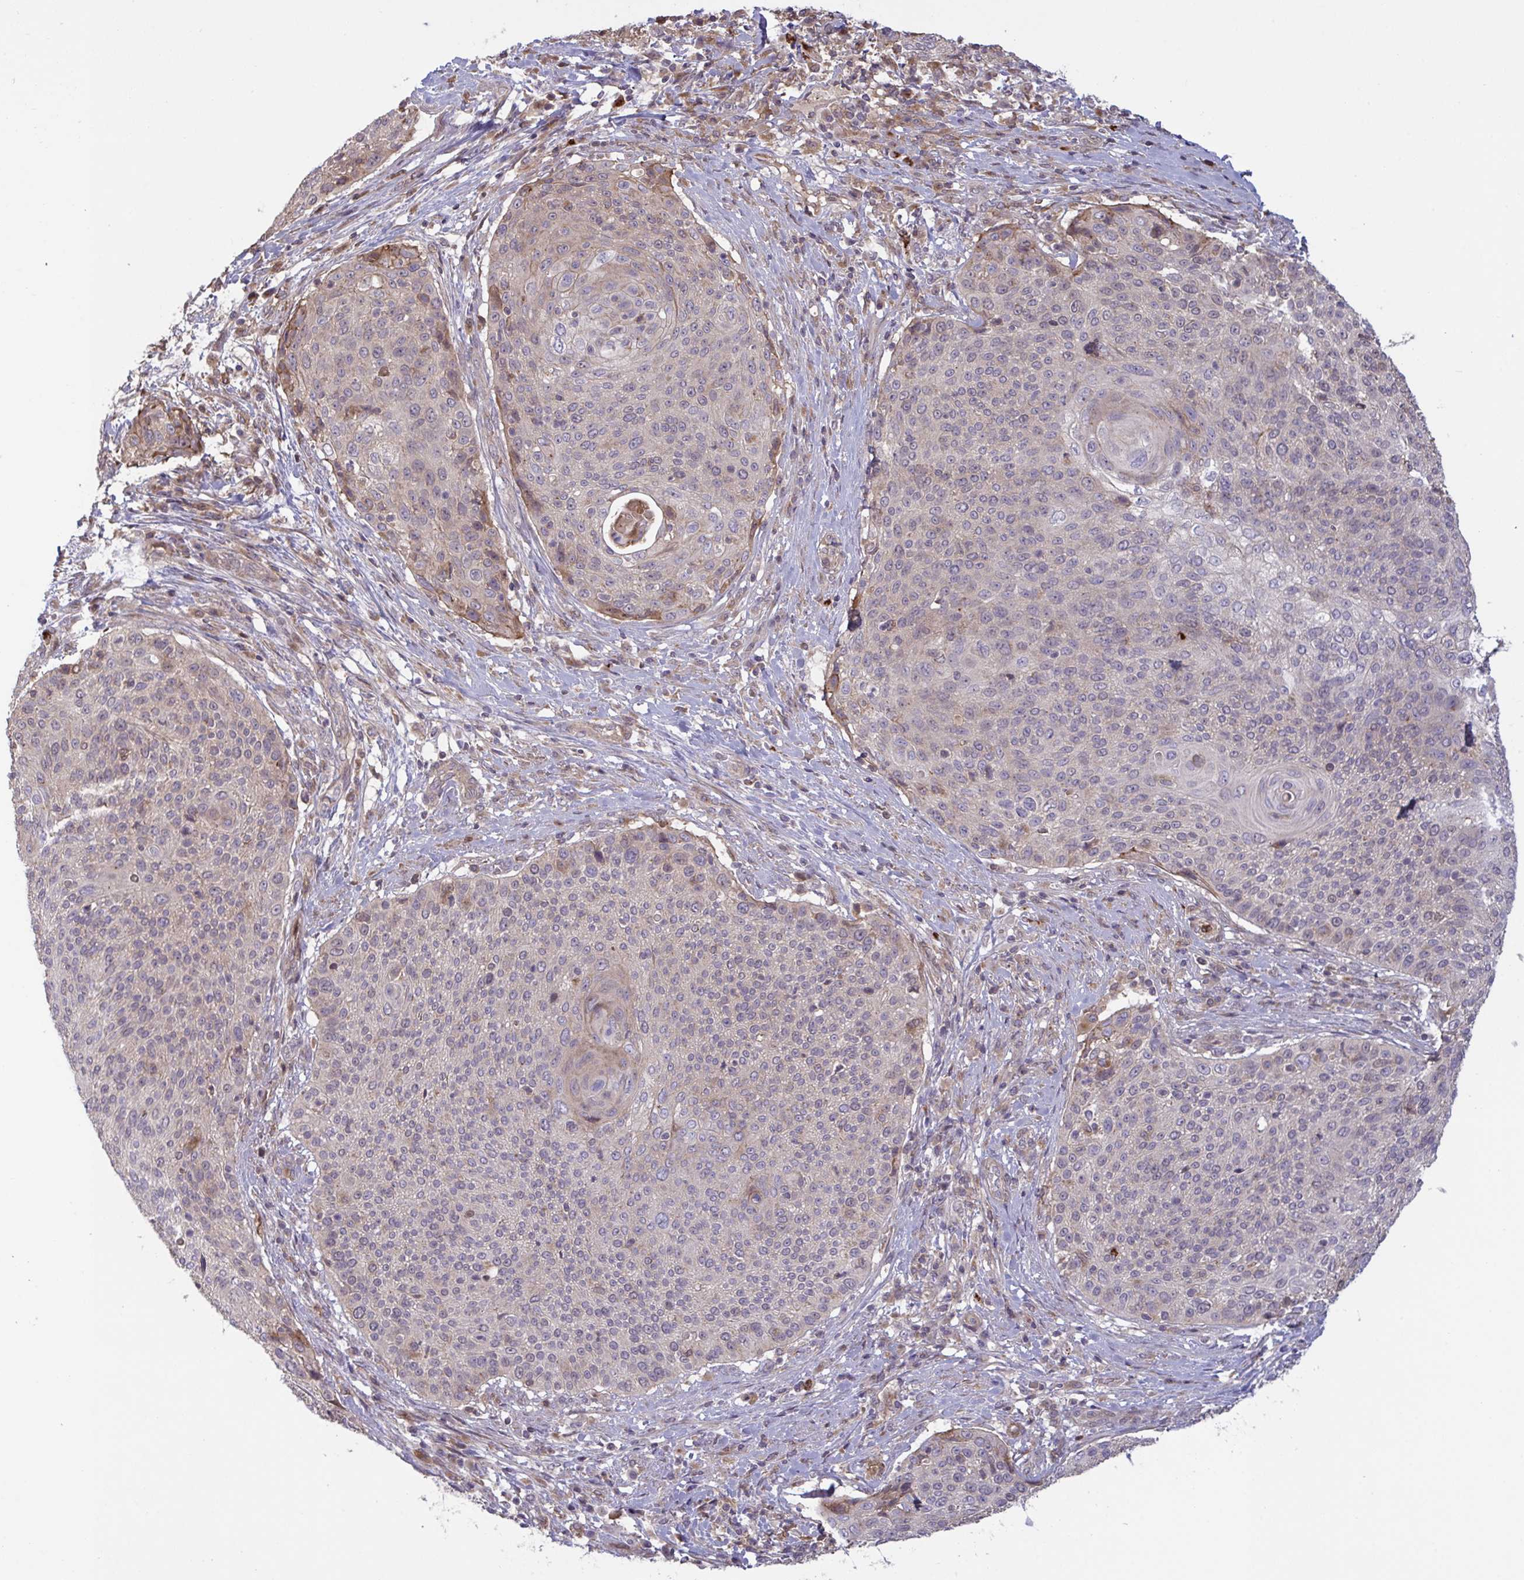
{"staining": {"intensity": "weak", "quantity": "<25%", "location": "cytoplasmic/membranous"}, "tissue": "cervical cancer", "cell_type": "Tumor cells", "image_type": "cancer", "snomed": [{"axis": "morphology", "description": "Squamous cell carcinoma, NOS"}, {"axis": "topography", "description": "Cervix"}], "caption": "Tumor cells are negative for protein expression in human cervical cancer (squamous cell carcinoma). (DAB immunohistochemistry (IHC) with hematoxylin counter stain).", "gene": "IL1R1", "patient": {"sex": "female", "age": 31}}